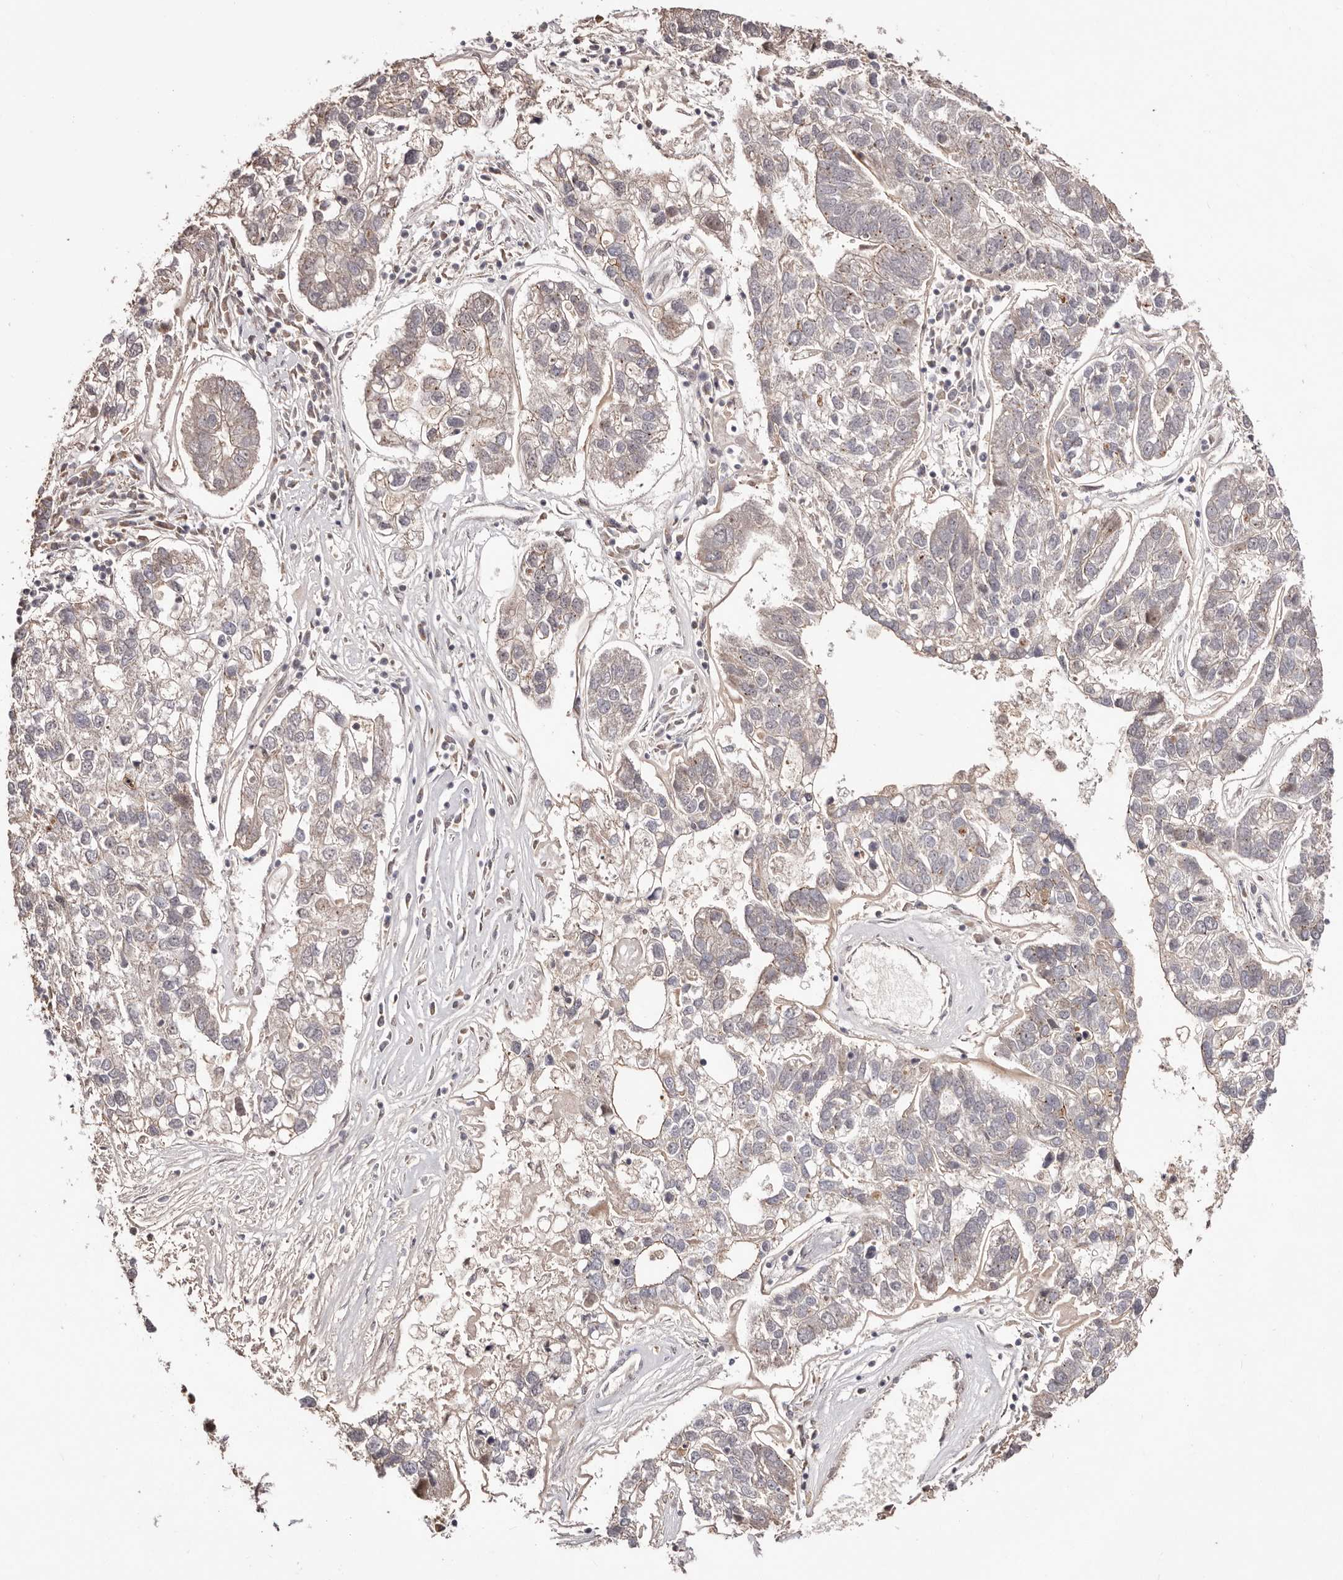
{"staining": {"intensity": "weak", "quantity": "<25%", "location": "cytoplasmic/membranous"}, "tissue": "pancreatic cancer", "cell_type": "Tumor cells", "image_type": "cancer", "snomed": [{"axis": "morphology", "description": "Adenocarcinoma, NOS"}, {"axis": "topography", "description": "Pancreas"}], "caption": "Tumor cells are negative for protein expression in human pancreatic cancer (adenocarcinoma).", "gene": "EGR3", "patient": {"sex": "female", "age": 61}}